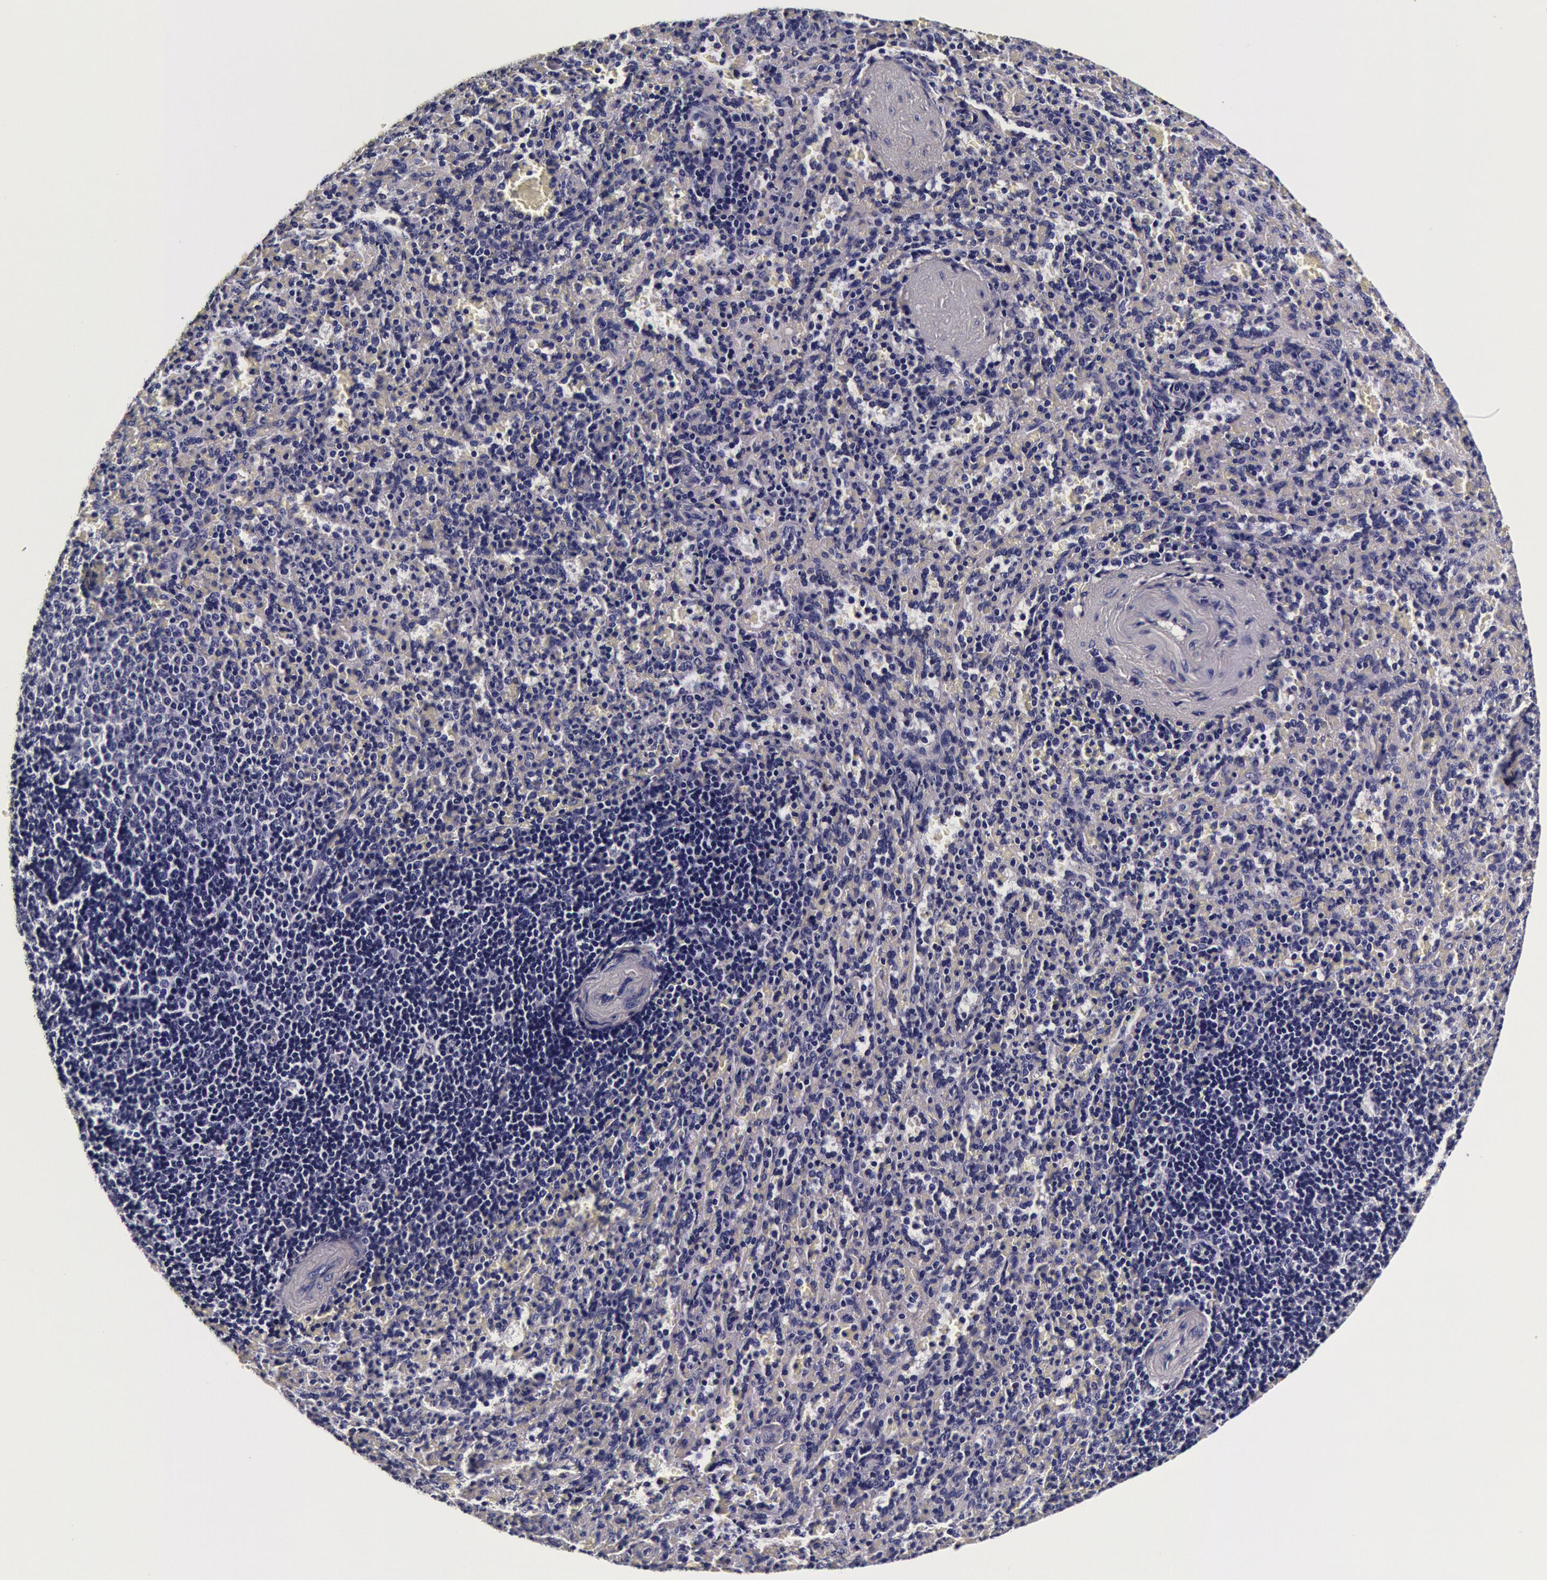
{"staining": {"intensity": "negative", "quantity": "none", "location": "none"}, "tissue": "spleen", "cell_type": "Cells in red pulp", "image_type": "normal", "snomed": [{"axis": "morphology", "description": "Normal tissue, NOS"}, {"axis": "topography", "description": "Spleen"}], "caption": "Micrograph shows no significant protein positivity in cells in red pulp of normal spleen. (DAB (3,3'-diaminobenzidine) immunohistochemistry (IHC) visualized using brightfield microscopy, high magnification).", "gene": "CCDC22", "patient": {"sex": "female", "age": 21}}